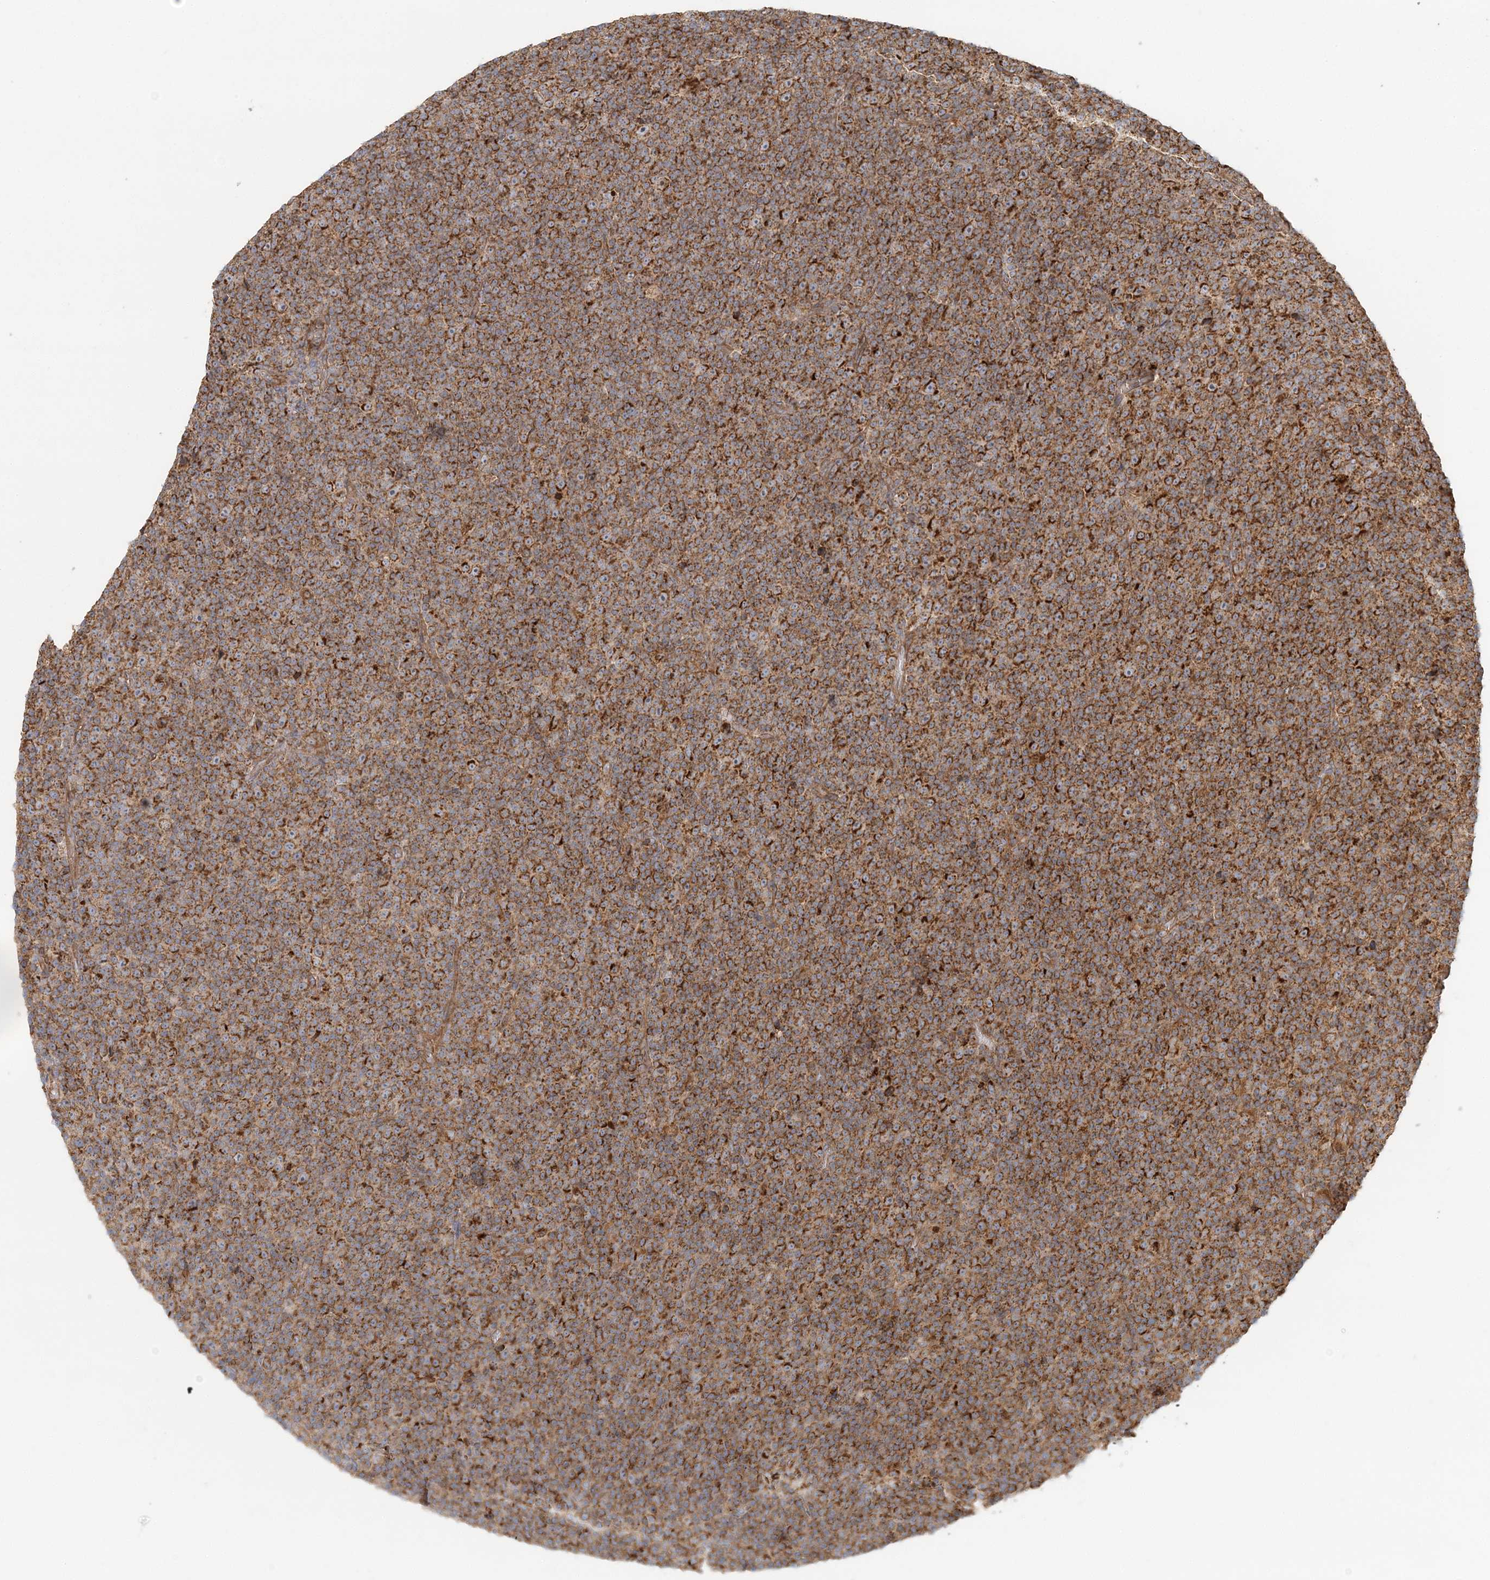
{"staining": {"intensity": "strong", "quantity": ">75%", "location": "cytoplasmic/membranous"}, "tissue": "lymphoma", "cell_type": "Tumor cells", "image_type": "cancer", "snomed": [{"axis": "morphology", "description": "Malignant lymphoma, non-Hodgkin's type, Low grade"}, {"axis": "topography", "description": "Lymph node"}], "caption": "Immunohistochemistry (IHC) micrograph of lymphoma stained for a protein (brown), which shows high levels of strong cytoplasmic/membranous staining in about >75% of tumor cells.", "gene": "KIAA0232", "patient": {"sex": "female", "age": 67}}